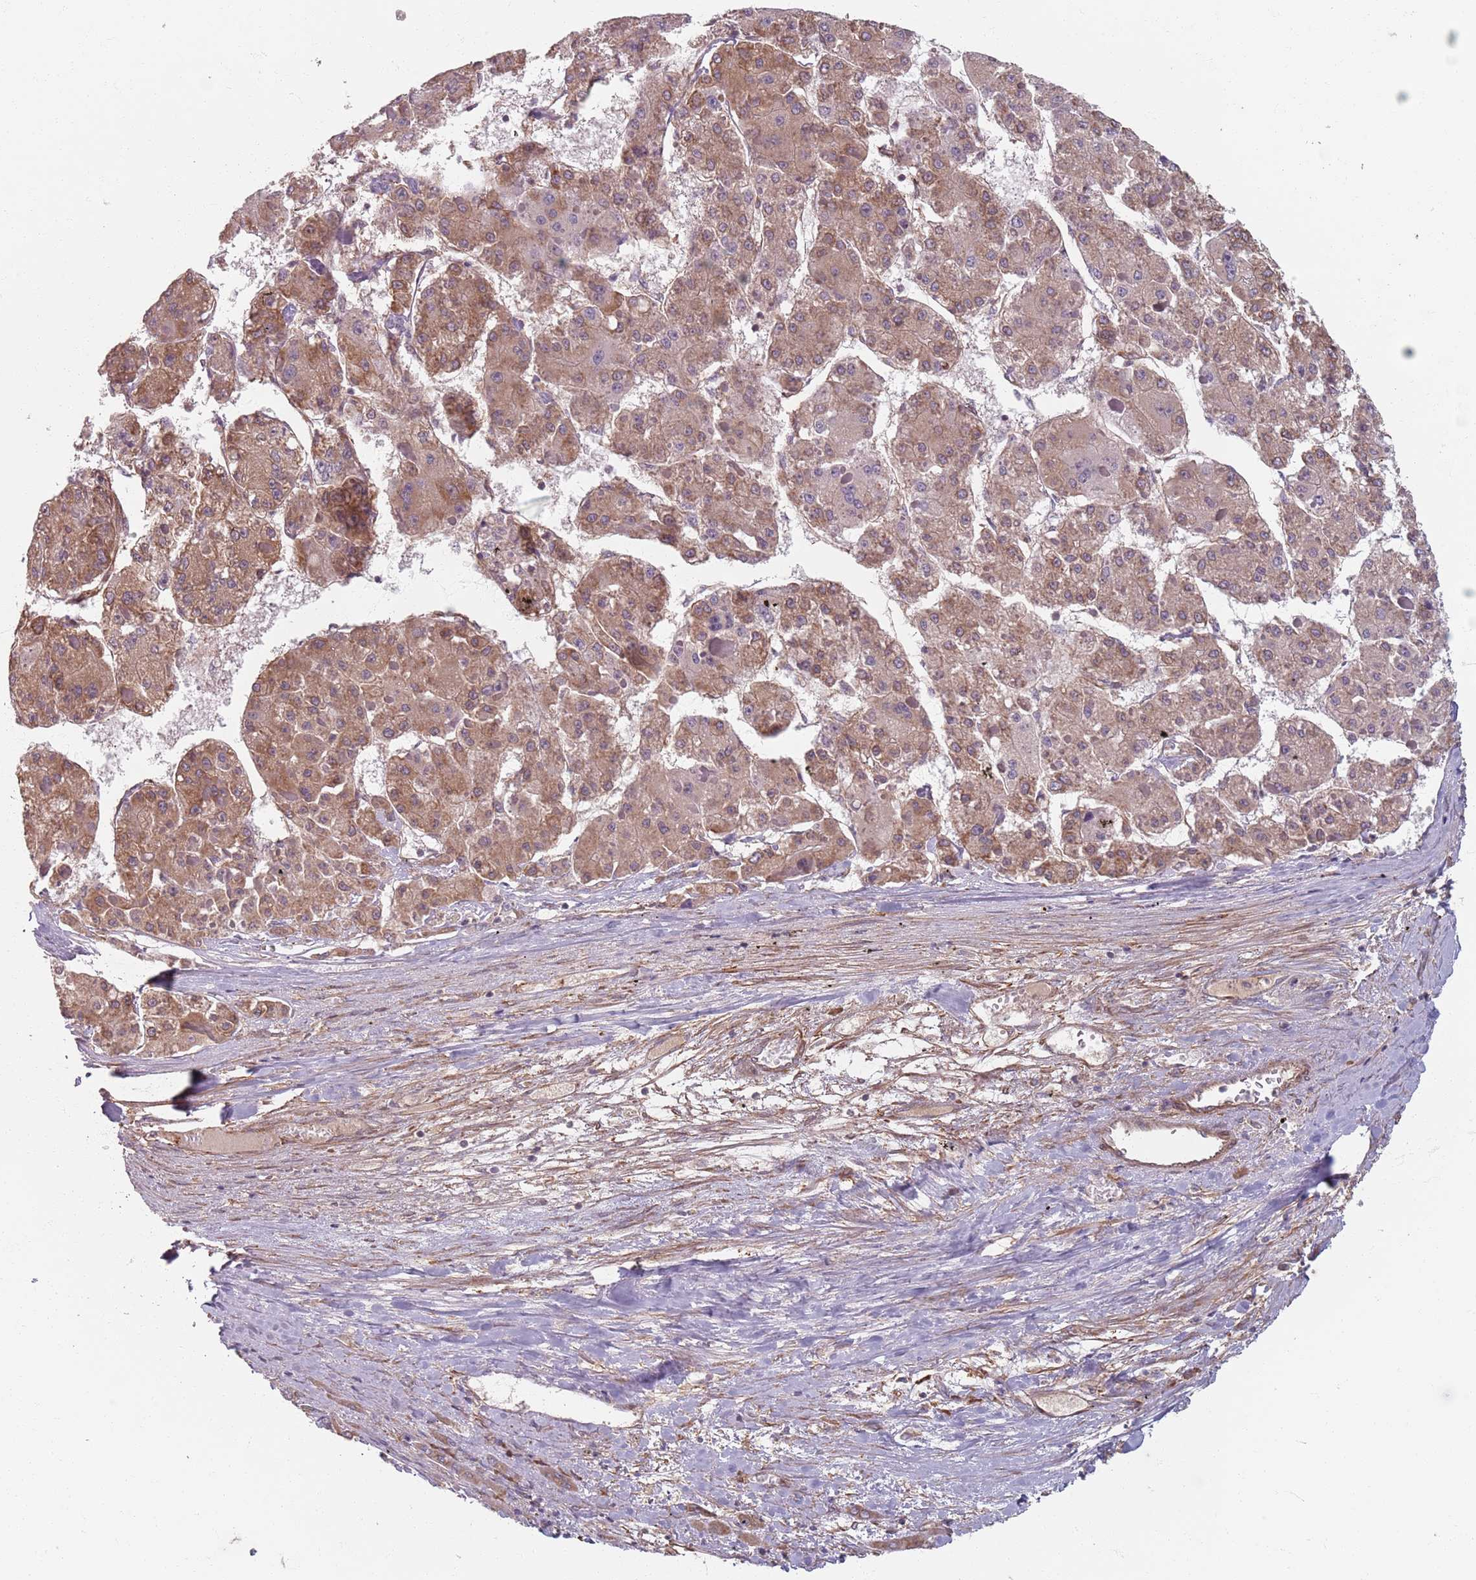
{"staining": {"intensity": "moderate", "quantity": ">75%", "location": "cytoplasmic/membranous"}, "tissue": "liver cancer", "cell_type": "Tumor cells", "image_type": "cancer", "snomed": [{"axis": "morphology", "description": "Carcinoma, Hepatocellular, NOS"}, {"axis": "topography", "description": "Liver"}], "caption": "Immunohistochemical staining of liver hepatocellular carcinoma displays moderate cytoplasmic/membranous protein staining in approximately >75% of tumor cells. (DAB (3,3'-diaminobenzidine) IHC, brown staining for protein, blue staining for nuclei).", "gene": "NOTCH3", "patient": {"sex": "female", "age": 73}}